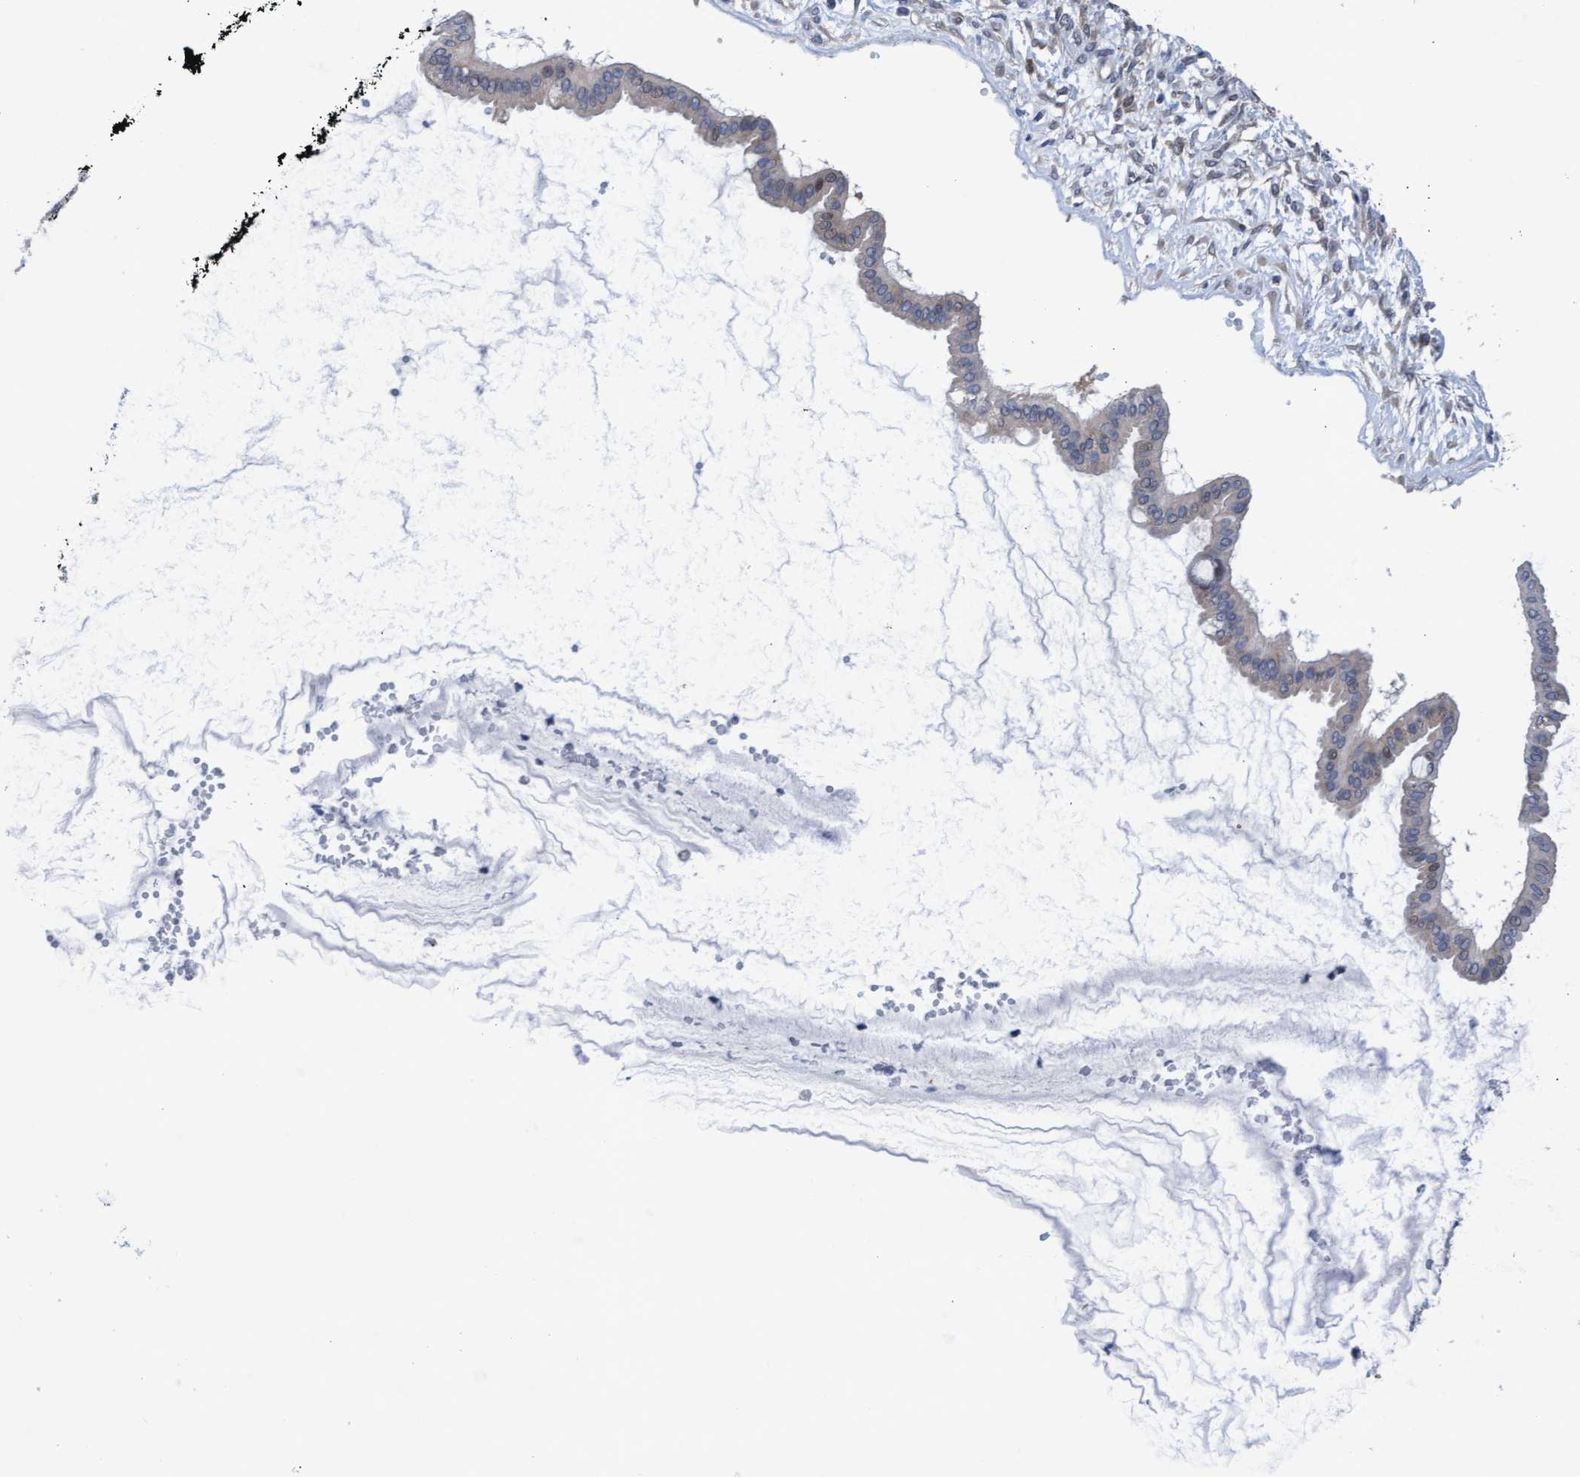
{"staining": {"intensity": "moderate", "quantity": "<25%", "location": "cytoplasmic/membranous"}, "tissue": "ovarian cancer", "cell_type": "Tumor cells", "image_type": "cancer", "snomed": [{"axis": "morphology", "description": "Cystadenocarcinoma, mucinous, NOS"}, {"axis": "topography", "description": "Ovary"}], "caption": "There is low levels of moderate cytoplasmic/membranous positivity in tumor cells of mucinous cystadenocarcinoma (ovarian), as demonstrated by immunohistochemical staining (brown color).", "gene": "PLCD1", "patient": {"sex": "female", "age": 73}}